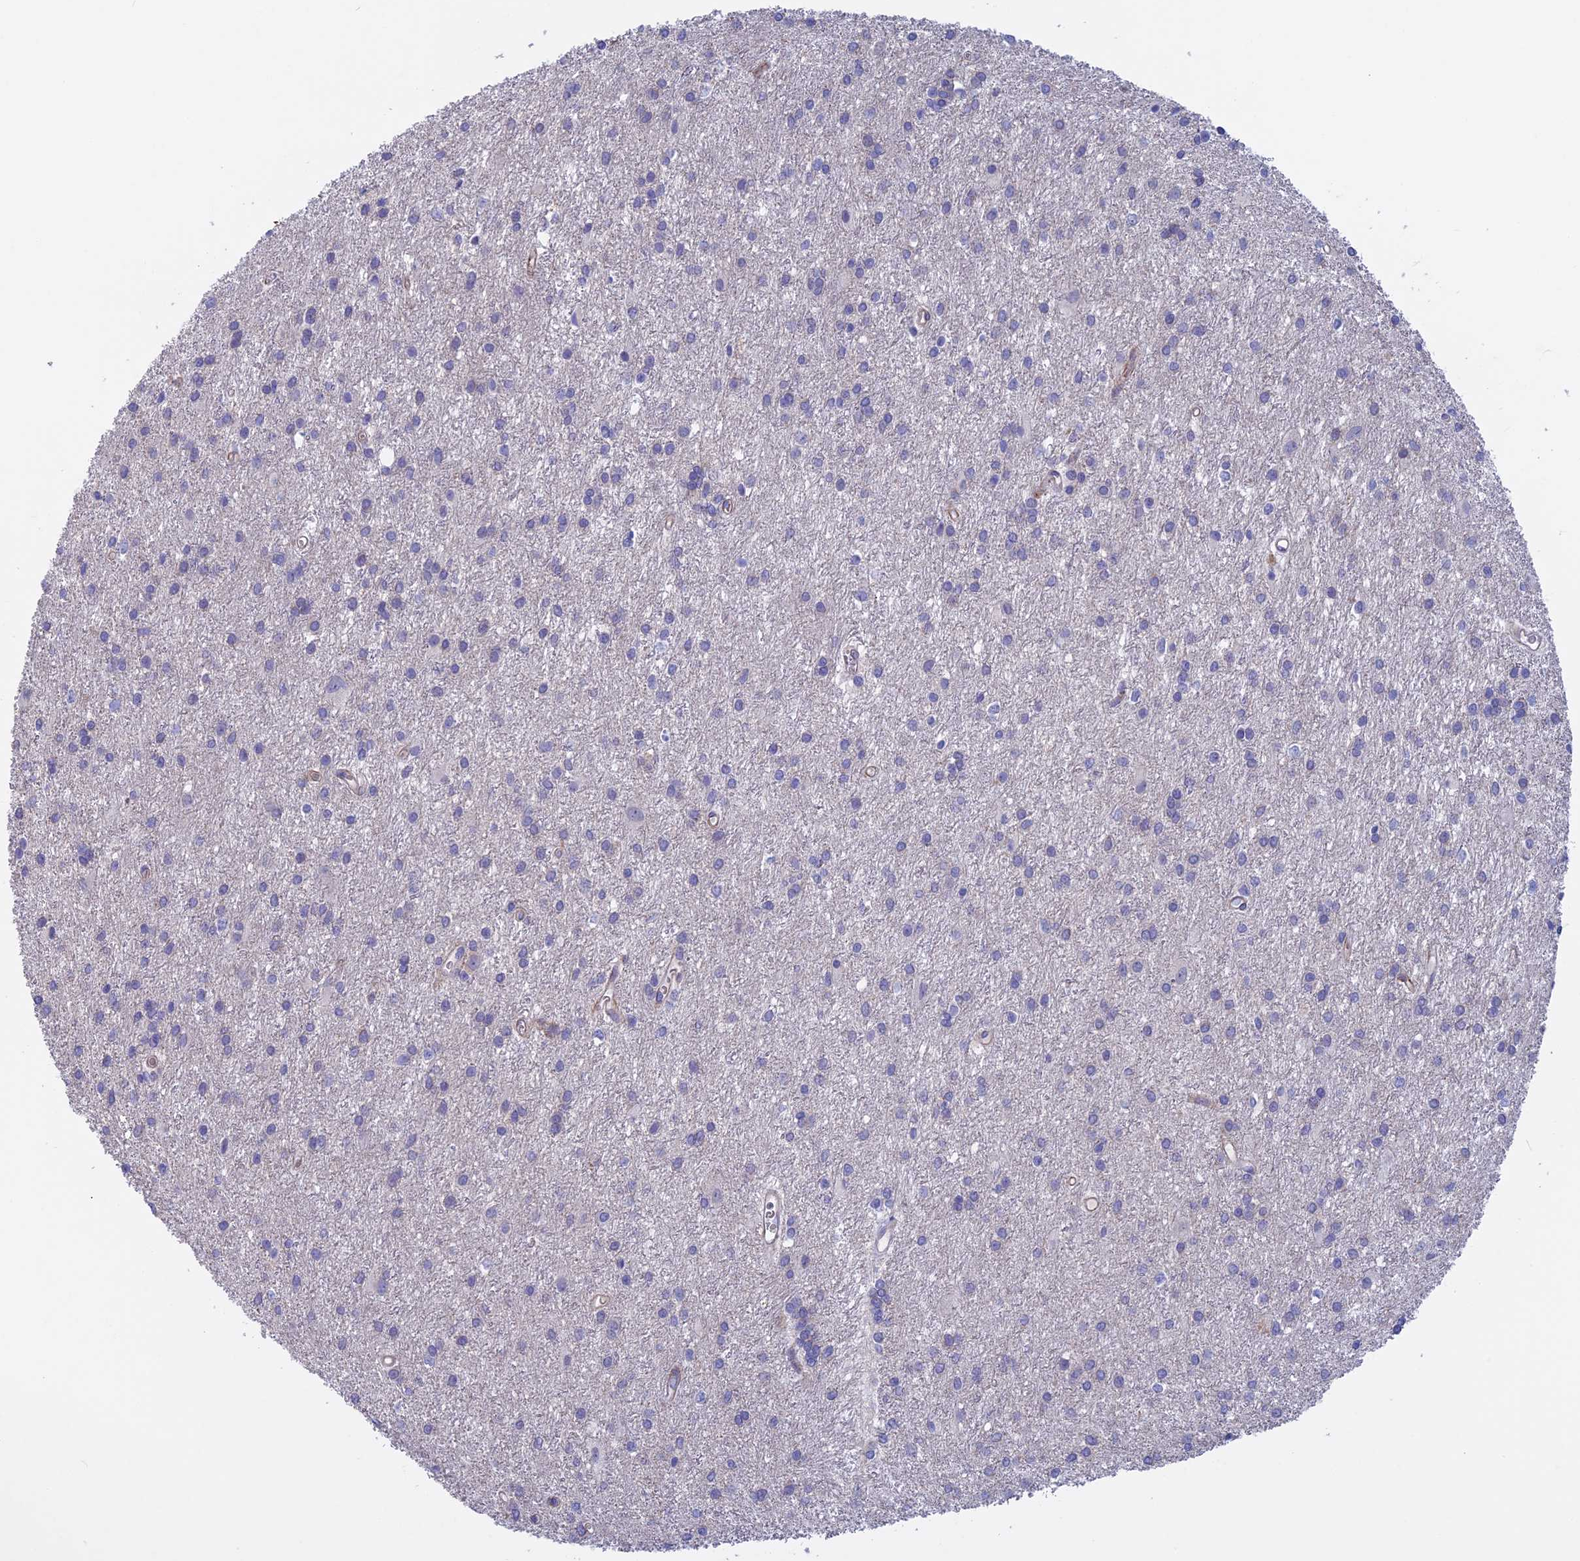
{"staining": {"intensity": "negative", "quantity": "none", "location": "none"}, "tissue": "glioma", "cell_type": "Tumor cells", "image_type": "cancer", "snomed": [{"axis": "morphology", "description": "Glioma, malignant, High grade"}, {"axis": "topography", "description": "Brain"}], "caption": "Human high-grade glioma (malignant) stained for a protein using immunohistochemistry displays no positivity in tumor cells.", "gene": "SLC2A6", "patient": {"sex": "female", "age": 50}}